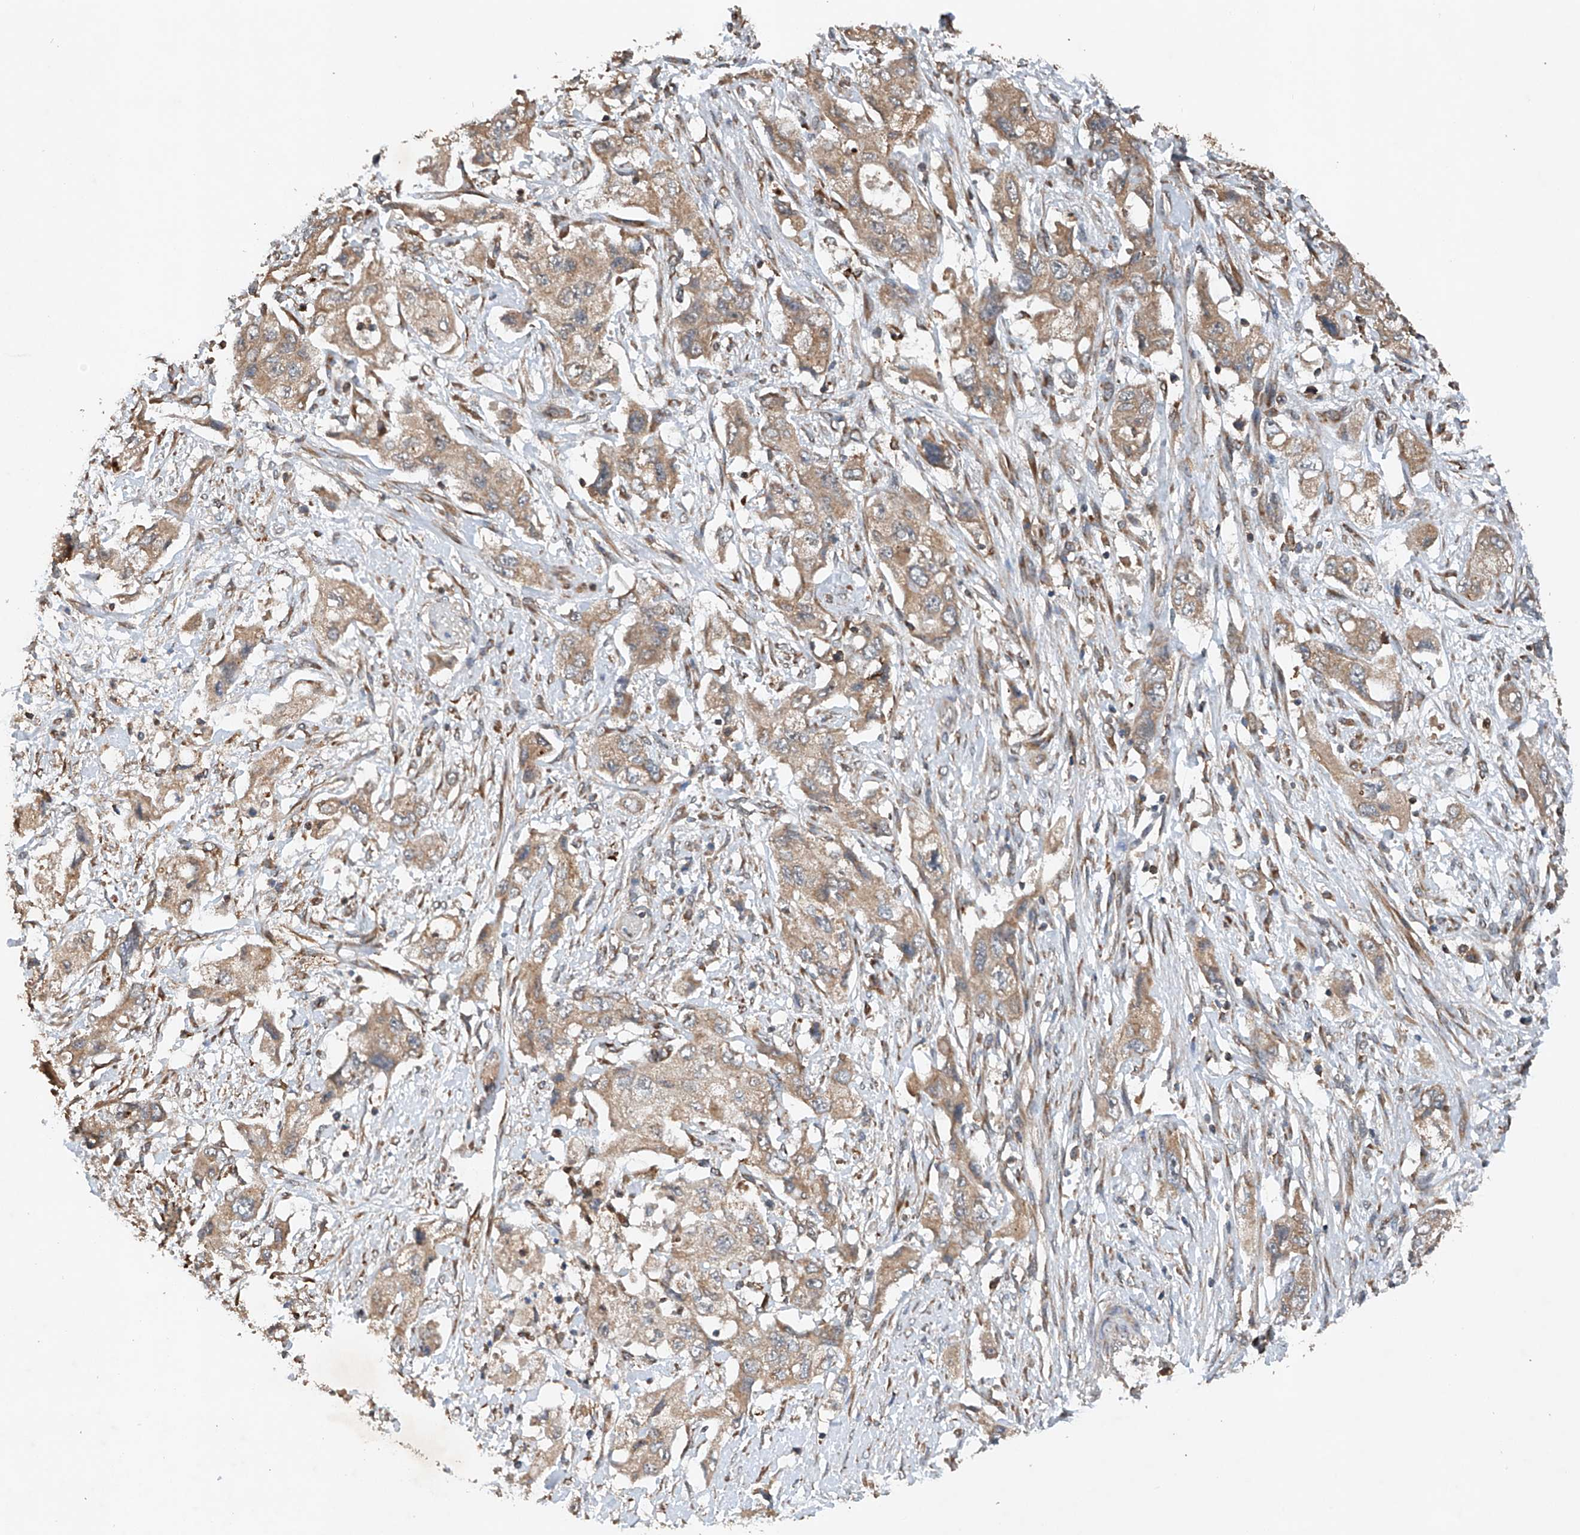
{"staining": {"intensity": "moderate", "quantity": ">75%", "location": "cytoplasmic/membranous"}, "tissue": "pancreatic cancer", "cell_type": "Tumor cells", "image_type": "cancer", "snomed": [{"axis": "morphology", "description": "Adenocarcinoma, NOS"}, {"axis": "topography", "description": "Pancreas"}], "caption": "Immunohistochemical staining of human pancreatic cancer displays medium levels of moderate cytoplasmic/membranous protein staining in approximately >75% of tumor cells.", "gene": "CEP85L", "patient": {"sex": "female", "age": 73}}